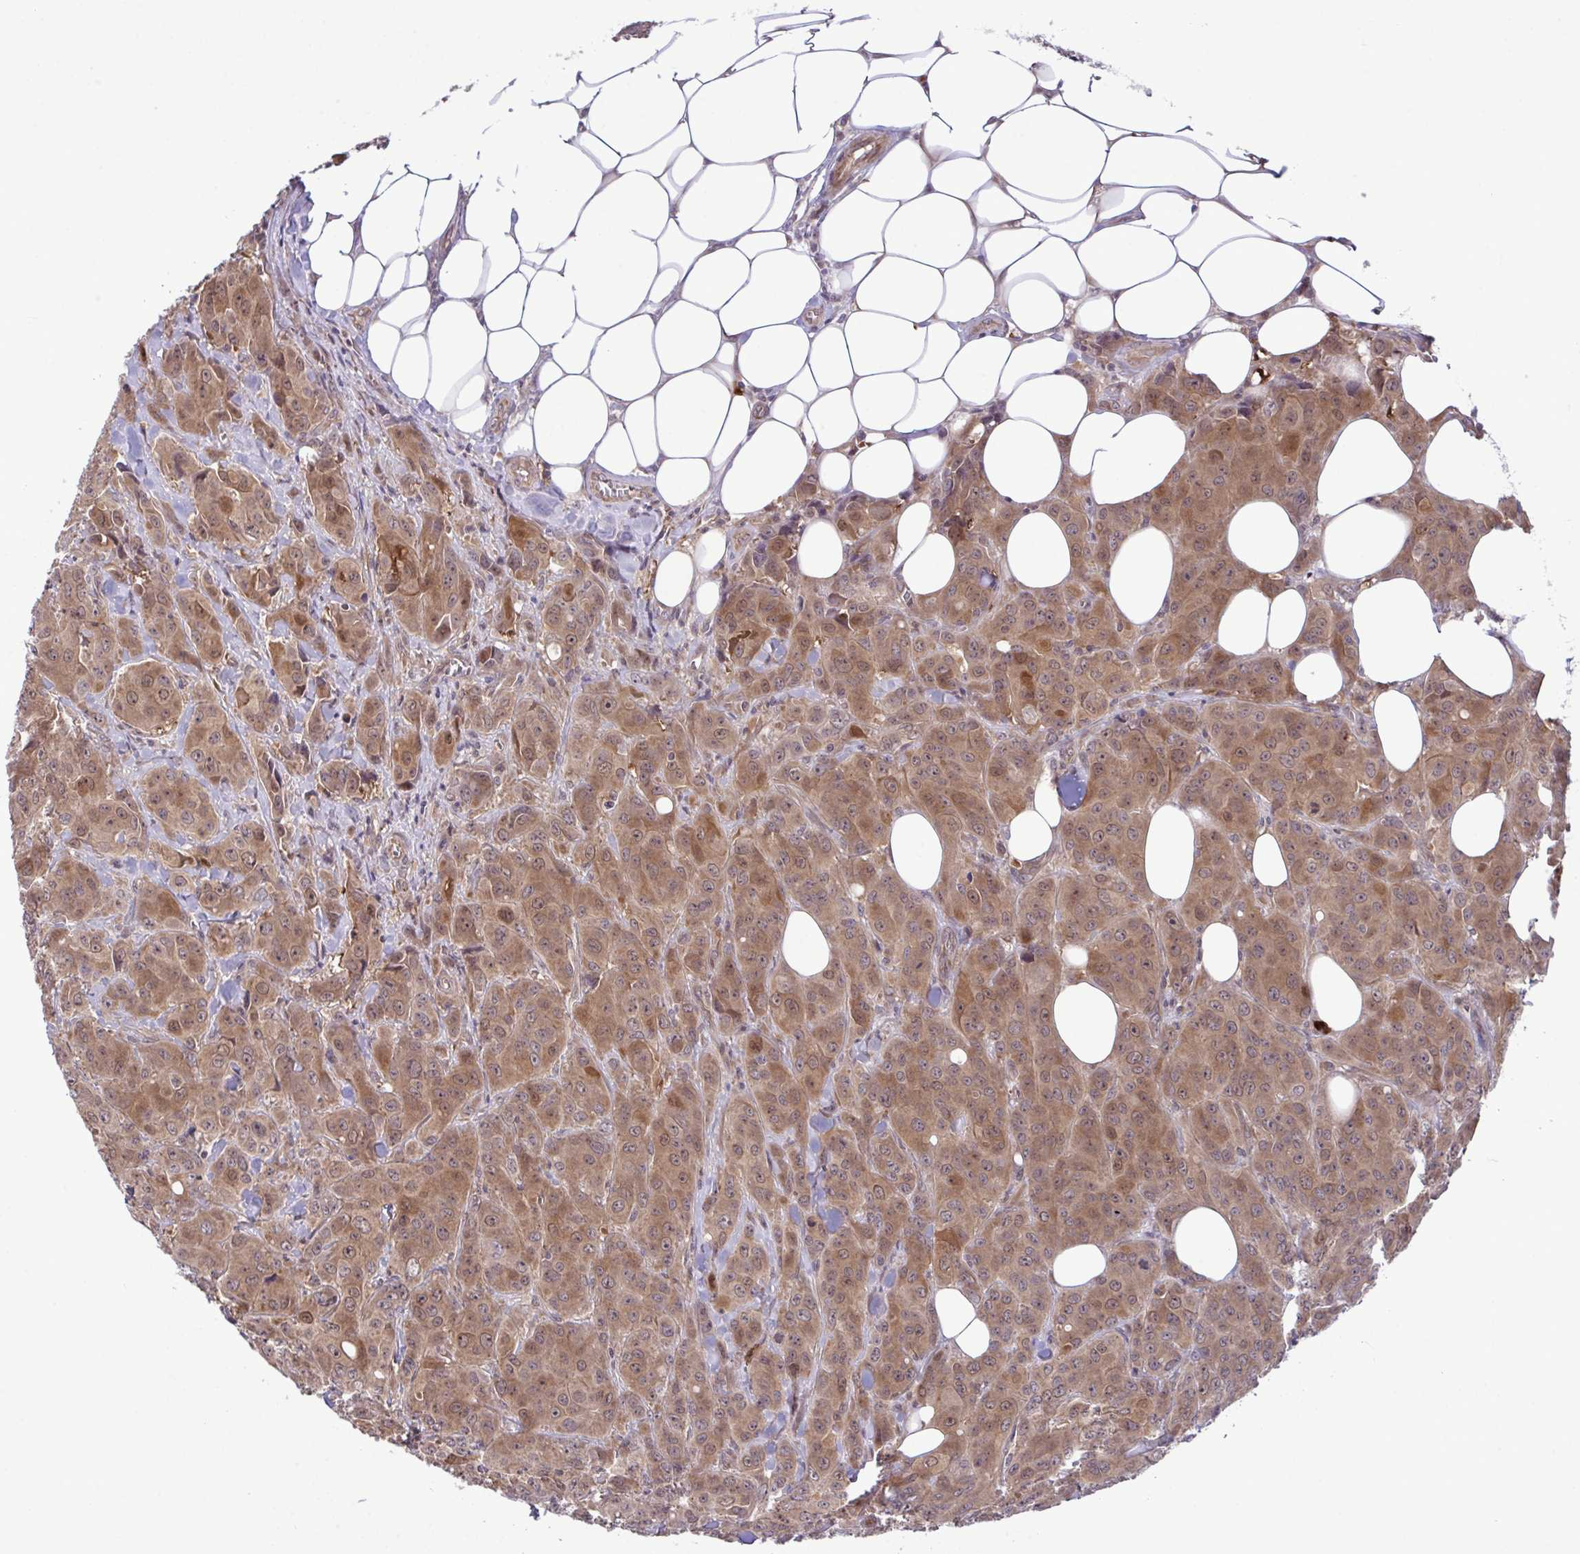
{"staining": {"intensity": "moderate", "quantity": ">75%", "location": "cytoplasmic/membranous,nuclear"}, "tissue": "breast cancer", "cell_type": "Tumor cells", "image_type": "cancer", "snomed": [{"axis": "morphology", "description": "Normal tissue, NOS"}, {"axis": "morphology", "description": "Duct carcinoma"}, {"axis": "topography", "description": "Breast"}], "caption": "Tumor cells display medium levels of moderate cytoplasmic/membranous and nuclear staining in approximately >75% of cells in human breast cancer (intraductal carcinoma).", "gene": "CMPK1", "patient": {"sex": "female", "age": 43}}